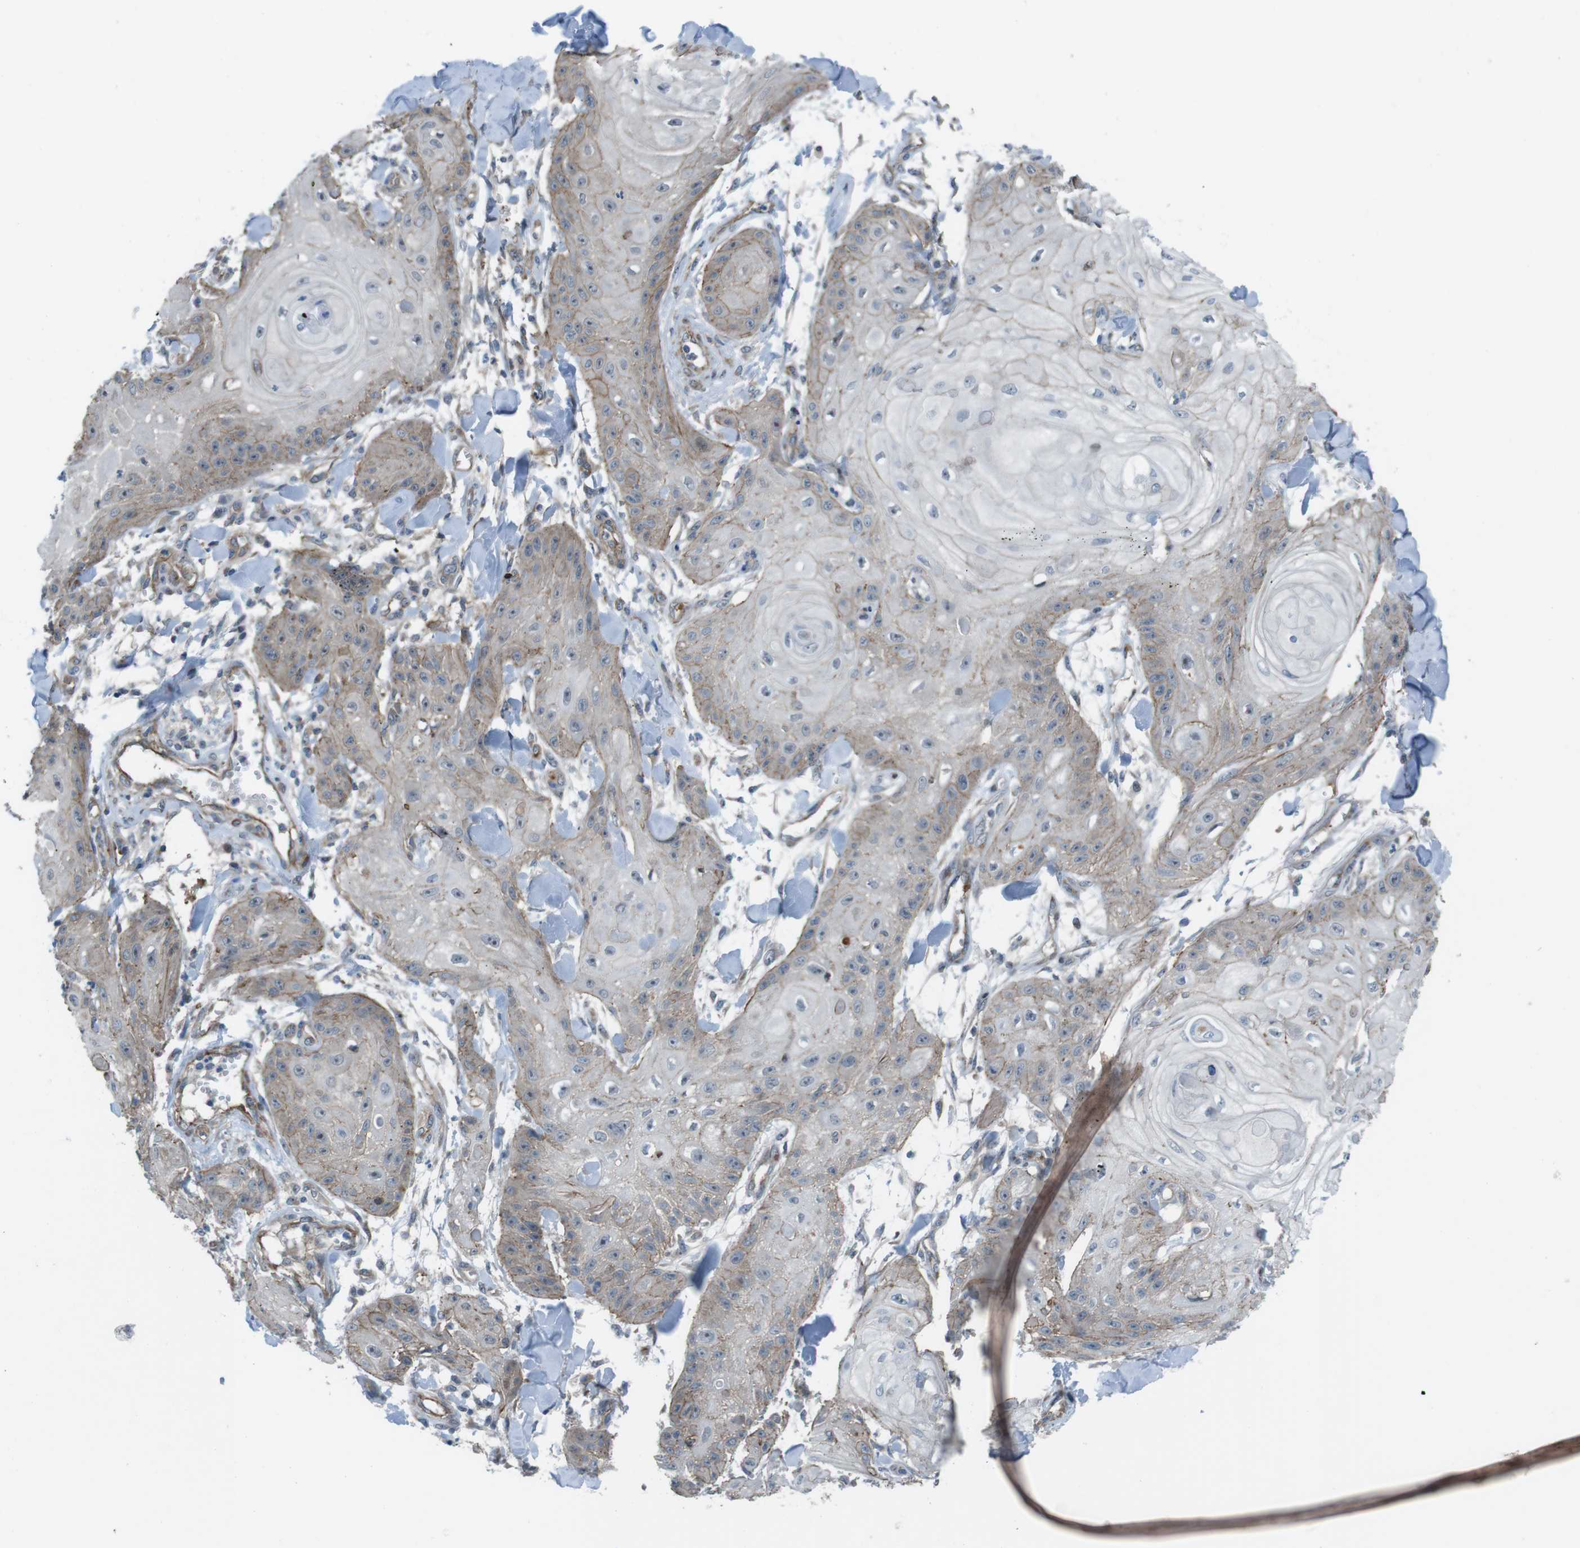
{"staining": {"intensity": "weak", "quantity": "25%-75%", "location": "cytoplasmic/membranous"}, "tissue": "skin cancer", "cell_type": "Tumor cells", "image_type": "cancer", "snomed": [{"axis": "morphology", "description": "Squamous cell carcinoma, NOS"}, {"axis": "topography", "description": "Skin"}], "caption": "Human skin squamous cell carcinoma stained for a protein (brown) demonstrates weak cytoplasmic/membranous positive positivity in about 25%-75% of tumor cells.", "gene": "FAM174B", "patient": {"sex": "male", "age": 74}}